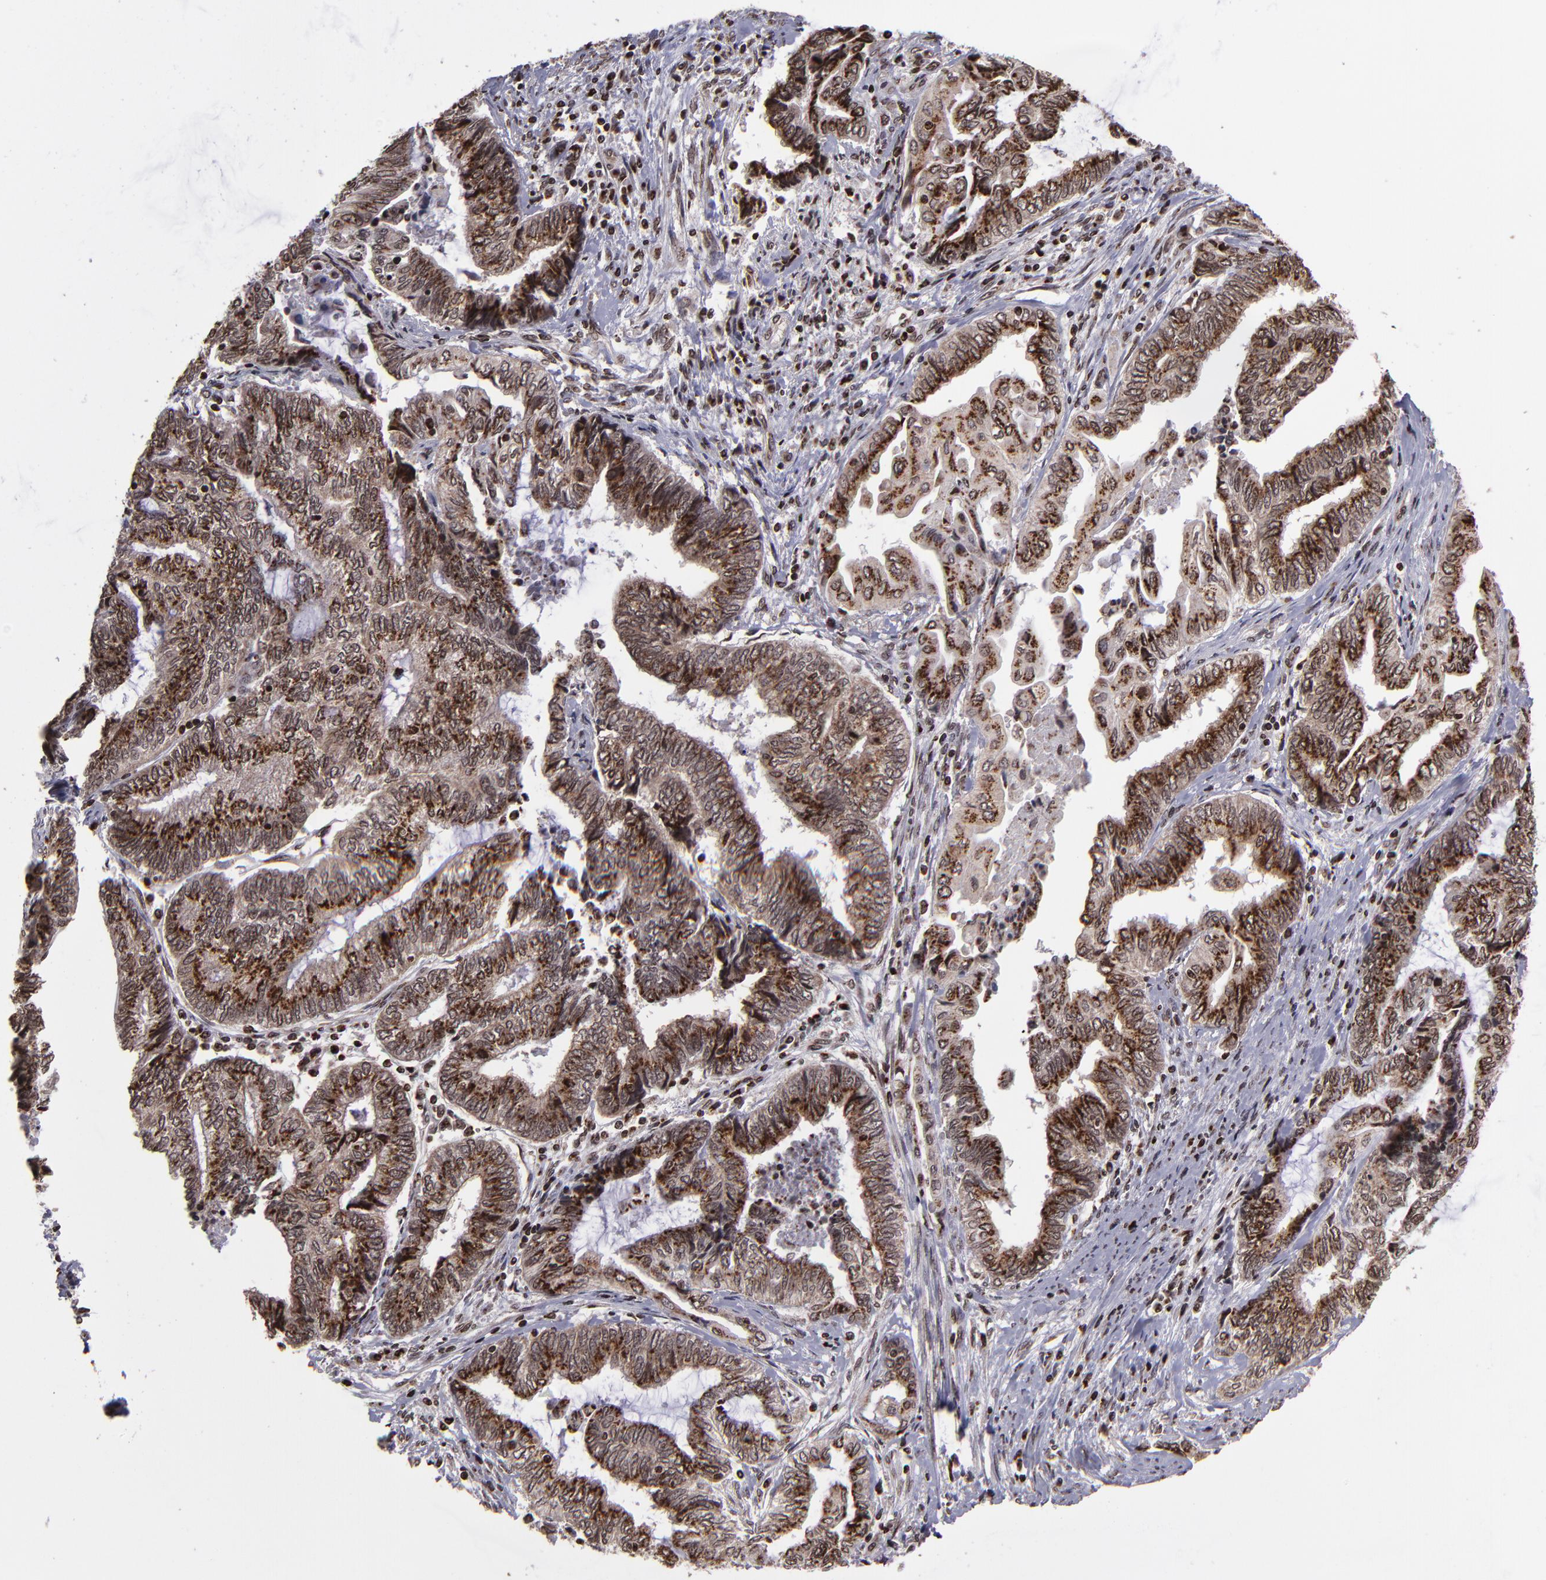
{"staining": {"intensity": "strong", "quantity": ">75%", "location": "cytoplasmic/membranous,nuclear"}, "tissue": "endometrial cancer", "cell_type": "Tumor cells", "image_type": "cancer", "snomed": [{"axis": "morphology", "description": "Adenocarcinoma, NOS"}, {"axis": "topography", "description": "Uterus"}, {"axis": "topography", "description": "Endometrium"}], "caption": "Immunohistochemistry (IHC) of endometrial cancer (adenocarcinoma) demonstrates high levels of strong cytoplasmic/membranous and nuclear positivity in approximately >75% of tumor cells.", "gene": "CSDC2", "patient": {"sex": "female", "age": 70}}